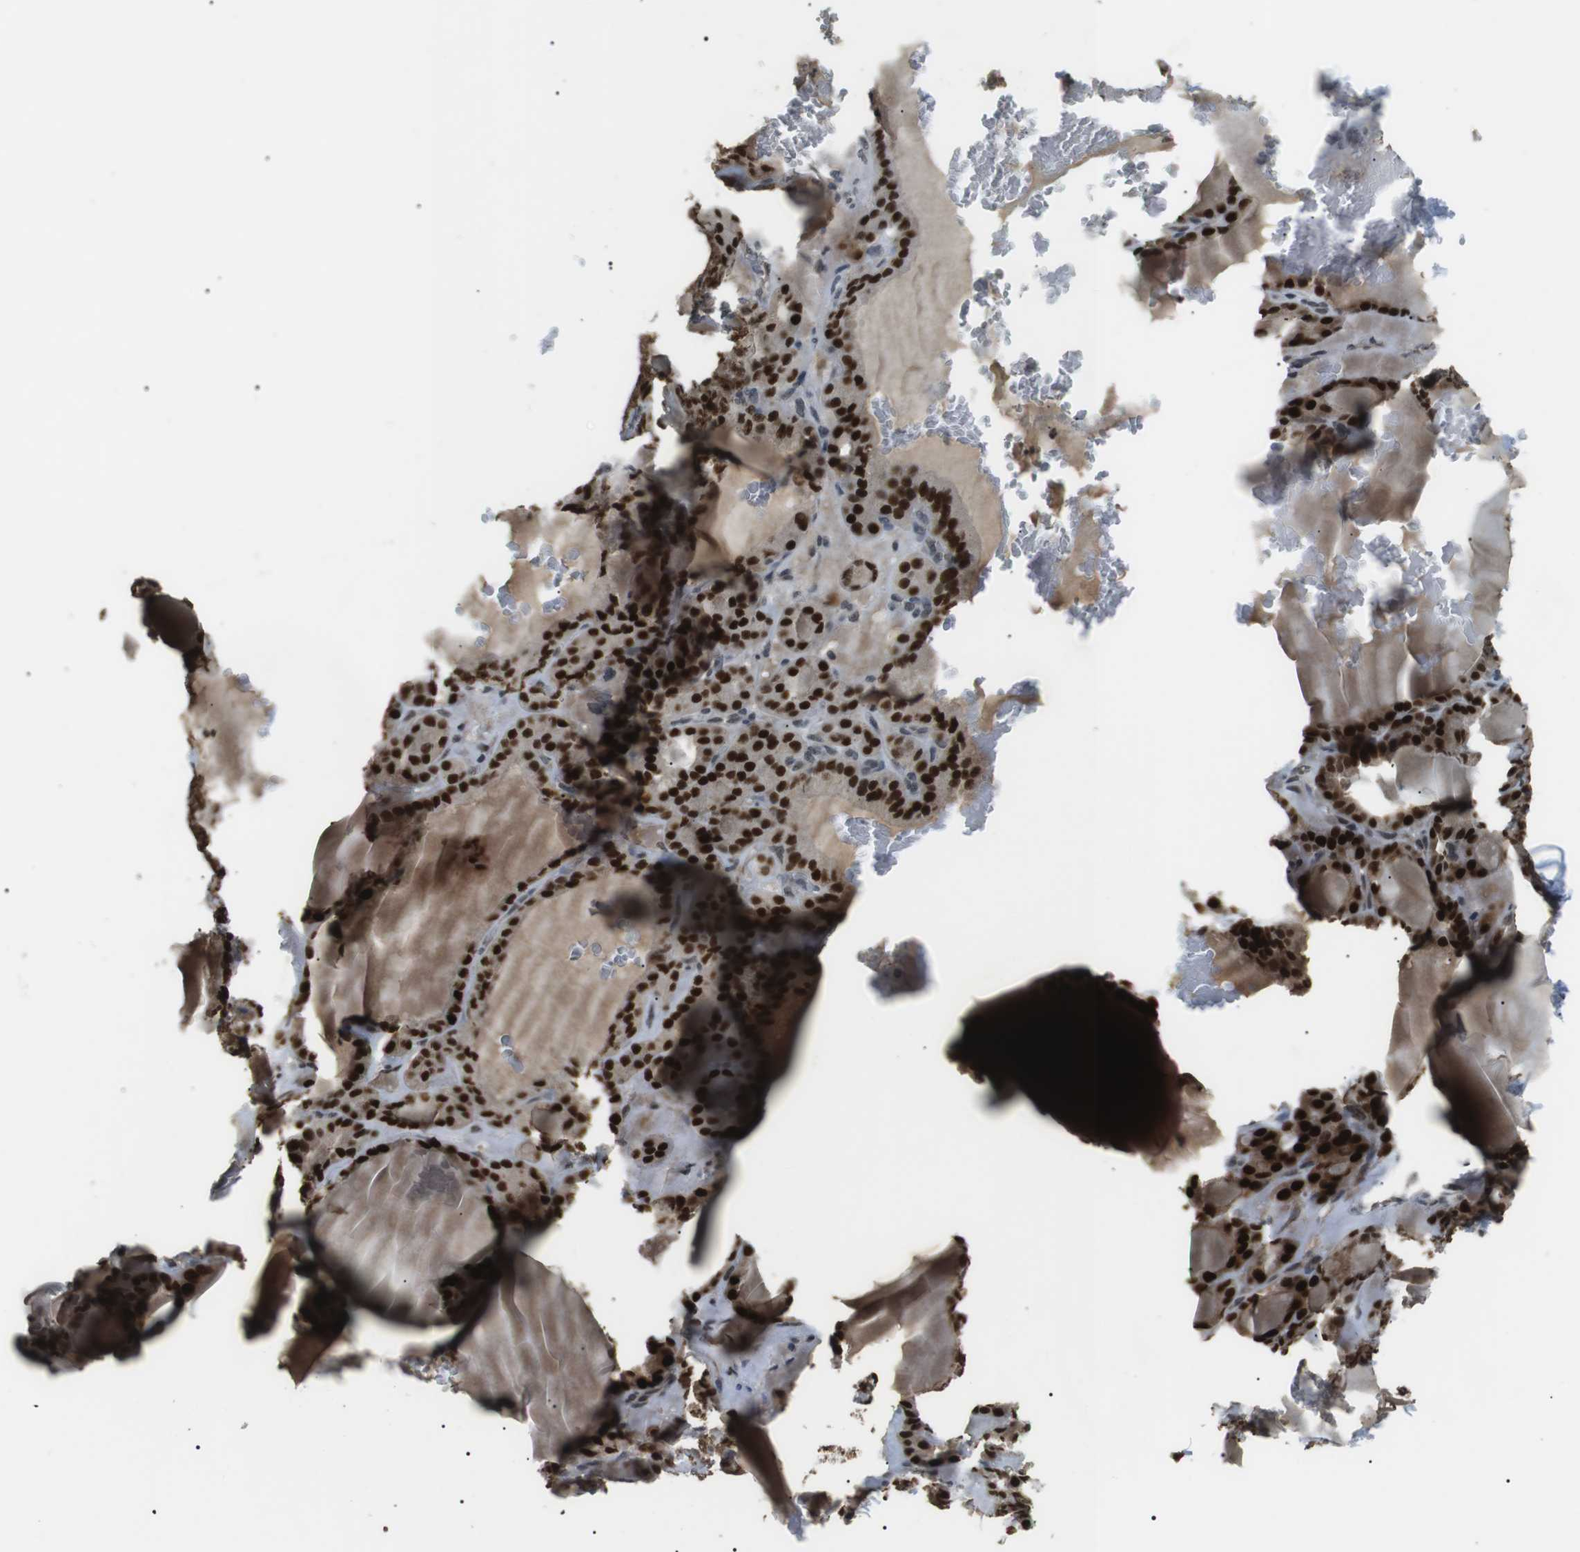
{"staining": {"intensity": "strong", "quantity": ">75%", "location": "cytoplasmic/membranous,nuclear"}, "tissue": "thyroid gland", "cell_type": "Glandular cells", "image_type": "normal", "snomed": [{"axis": "morphology", "description": "Normal tissue, NOS"}, {"axis": "topography", "description": "Thyroid gland"}], "caption": "Immunohistochemical staining of normal human thyroid gland displays >75% levels of strong cytoplasmic/membranous,nuclear protein expression in approximately >75% of glandular cells.", "gene": "ORAI3", "patient": {"sex": "female", "age": 28}}